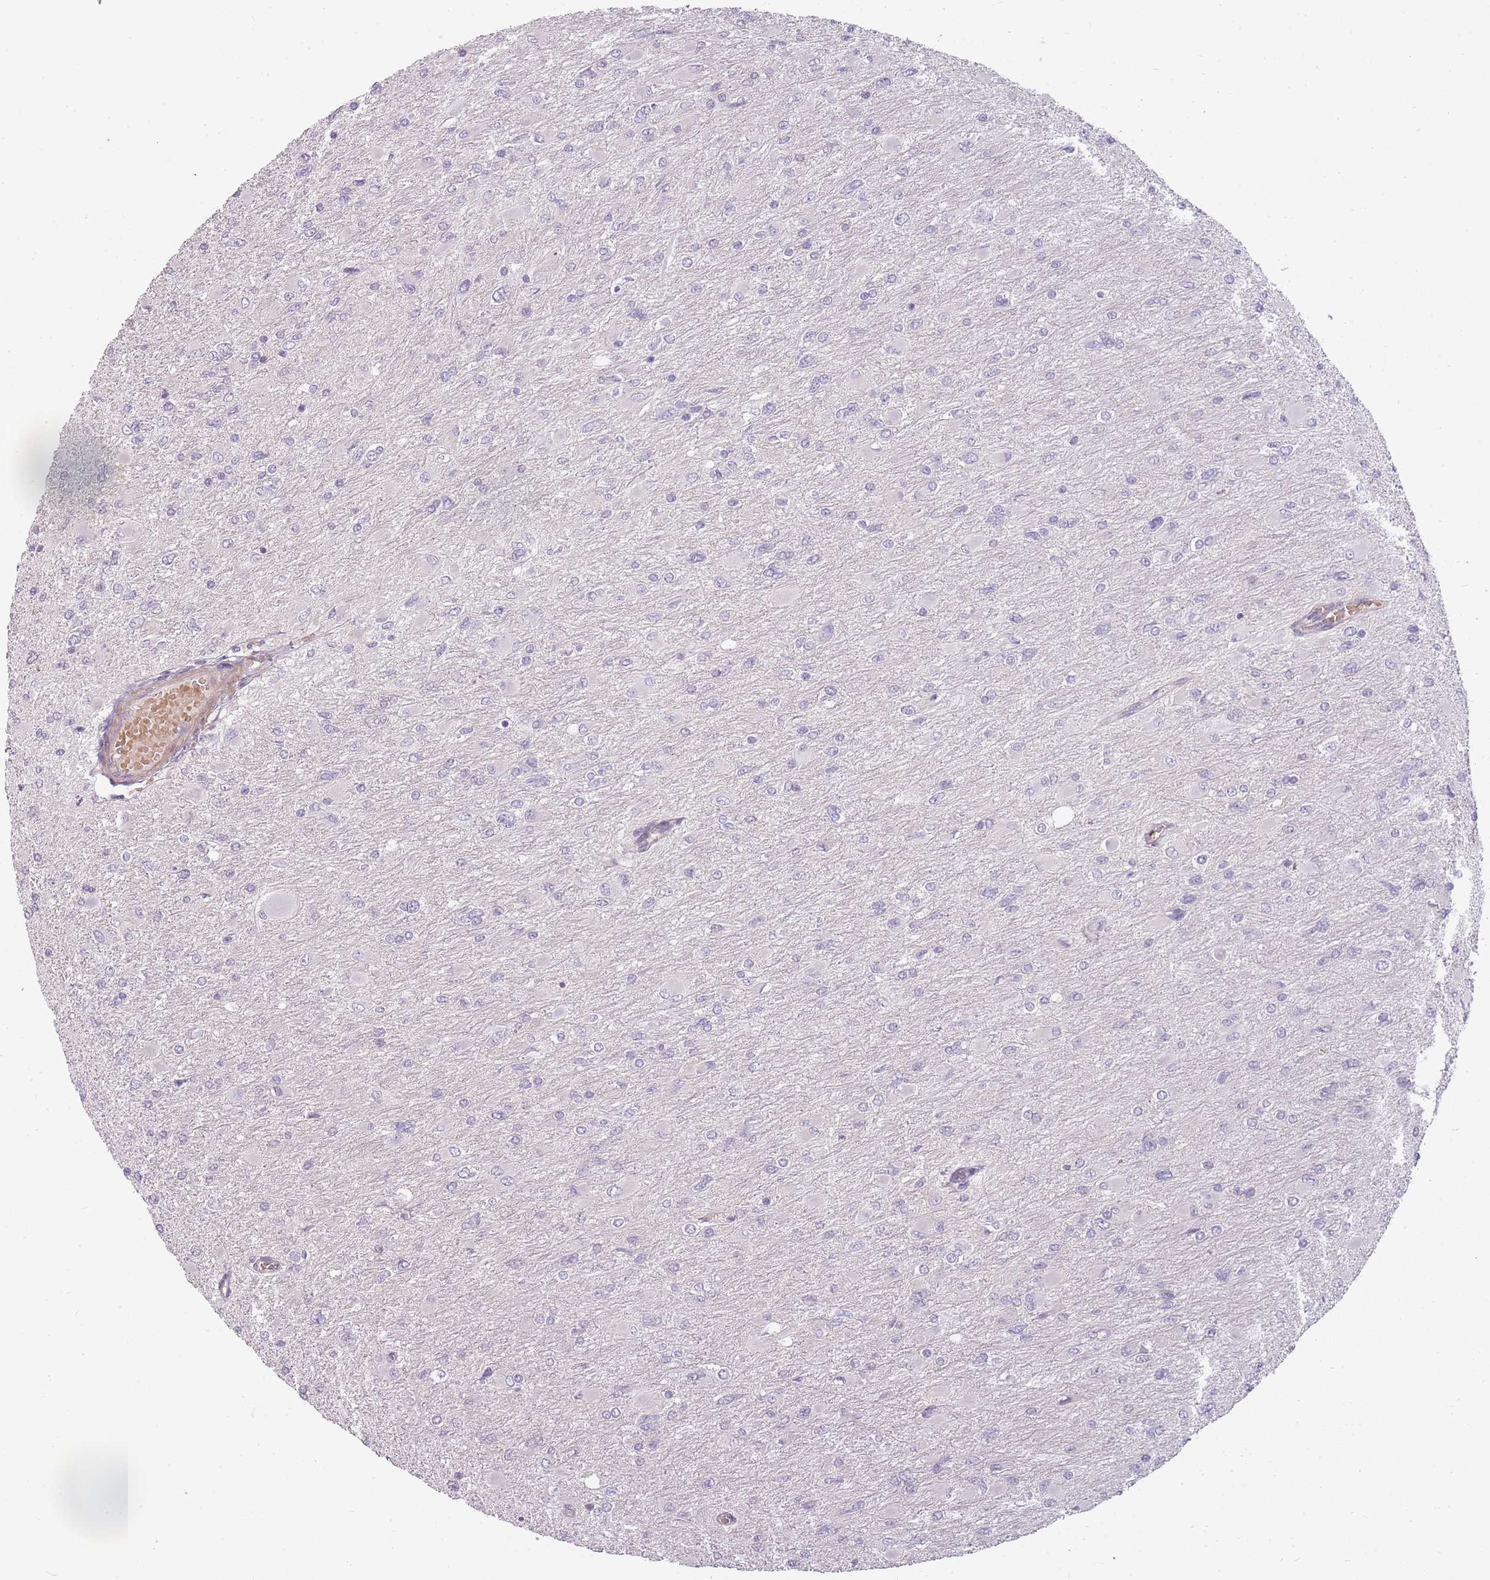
{"staining": {"intensity": "negative", "quantity": "none", "location": "none"}, "tissue": "glioma", "cell_type": "Tumor cells", "image_type": "cancer", "snomed": [{"axis": "morphology", "description": "Glioma, malignant, High grade"}, {"axis": "topography", "description": "Cerebral cortex"}], "caption": "Immunohistochemistry (IHC) histopathology image of human malignant high-grade glioma stained for a protein (brown), which demonstrates no positivity in tumor cells.", "gene": "PPP1R14C", "patient": {"sex": "female", "age": 36}}